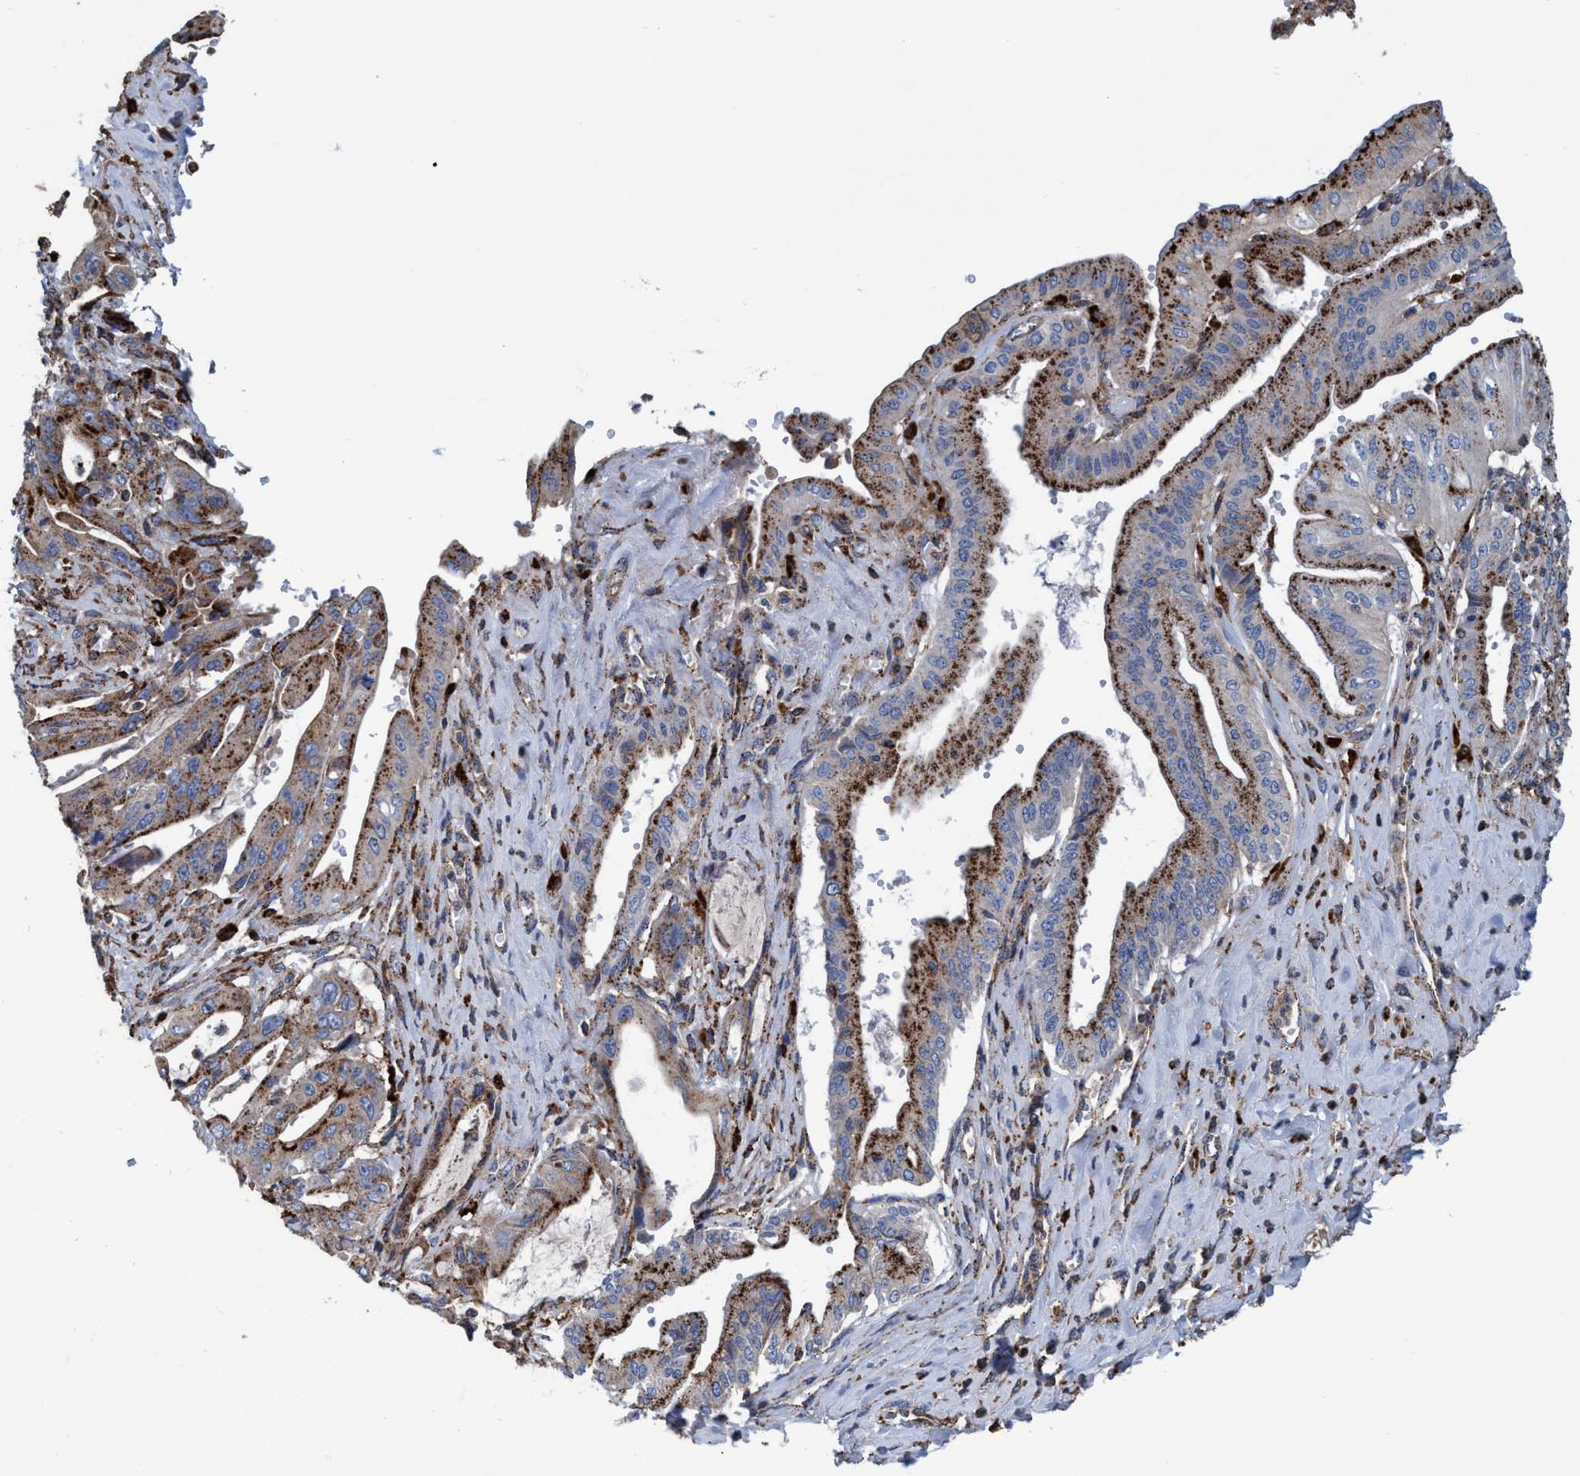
{"staining": {"intensity": "moderate", "quantity": ">75%", "location": "cytoplasmic/membranous"}, "tissue": "pancreatic cancer", "cell_type": "Tumor cells", "image_type": "cancer", "snomed": [{"axis": "morphology", "description": "Adenocarcinoma, NOS"}, {"axis": "topography", "description": "Pancreas"}], "caption": "Moderate cytoplasmic/membranous expression is identified in approximately >75% of tumor cells in pancreatic cancer.", "gene": "TRIM65", "patient": {"sex": "female", "age": 73}}